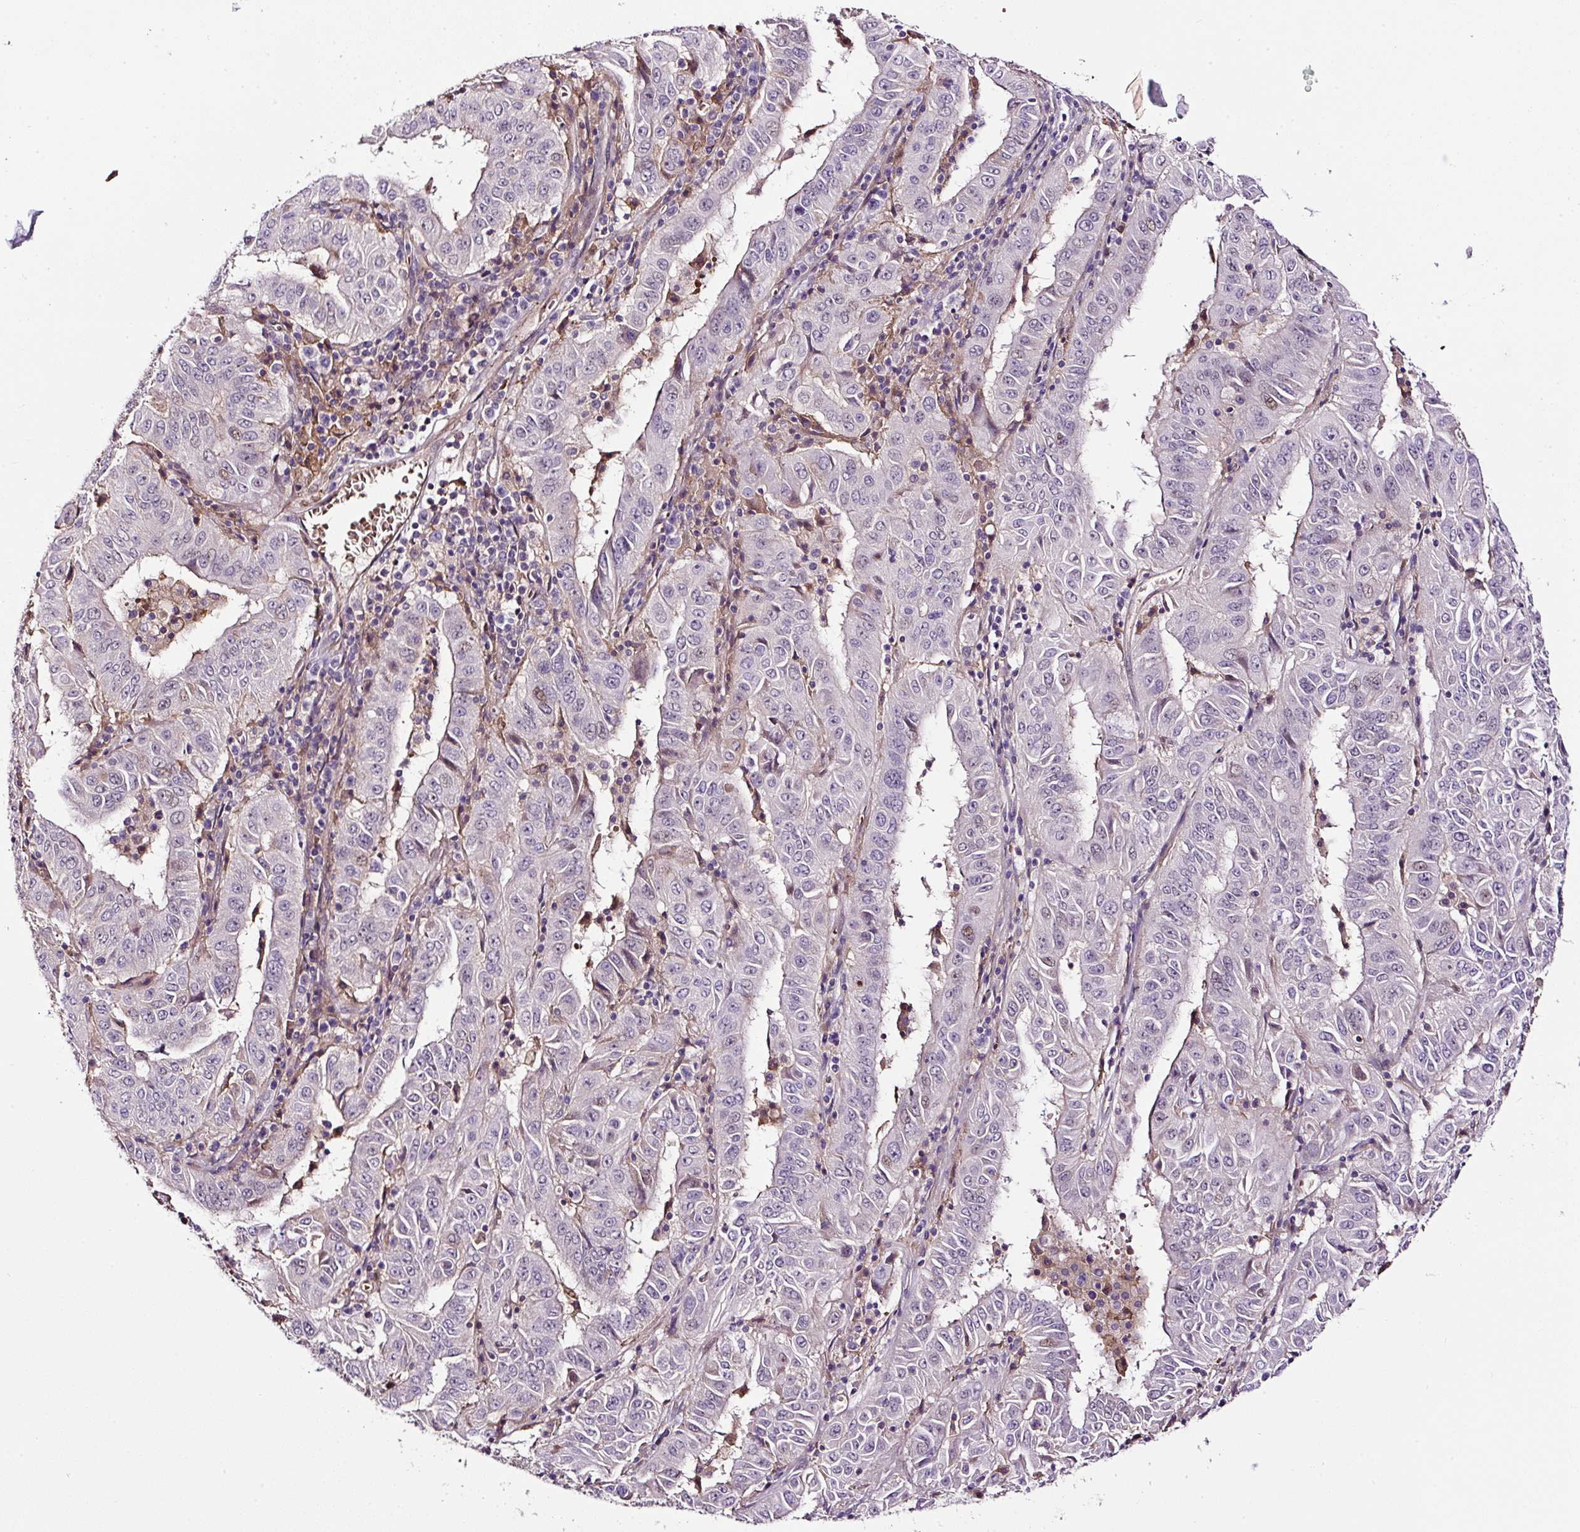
{"staining": {"intensity": "negative", "quantity": "none", "location": "none"}, "tissue": "pancreatic cancer", "cell_type": "Tumor cells", "image_type": "cancer", "snomed": [{"axis": "morphology", "description": "Adenocarcinoma, NOS"}, {"axis": "topography", "description": "Pancreas"}], "caption": "The immunohistochemistry histopathology image has no significant expression in tumor cells of pancreatic cancer (adenocarcinoma) tissue. (DAB (3,3'-diaminobenzidine) IHC with hematoxylin counter stain).", "gene": "LRRC24", "patient": {"sex": "male", "age": 63}}